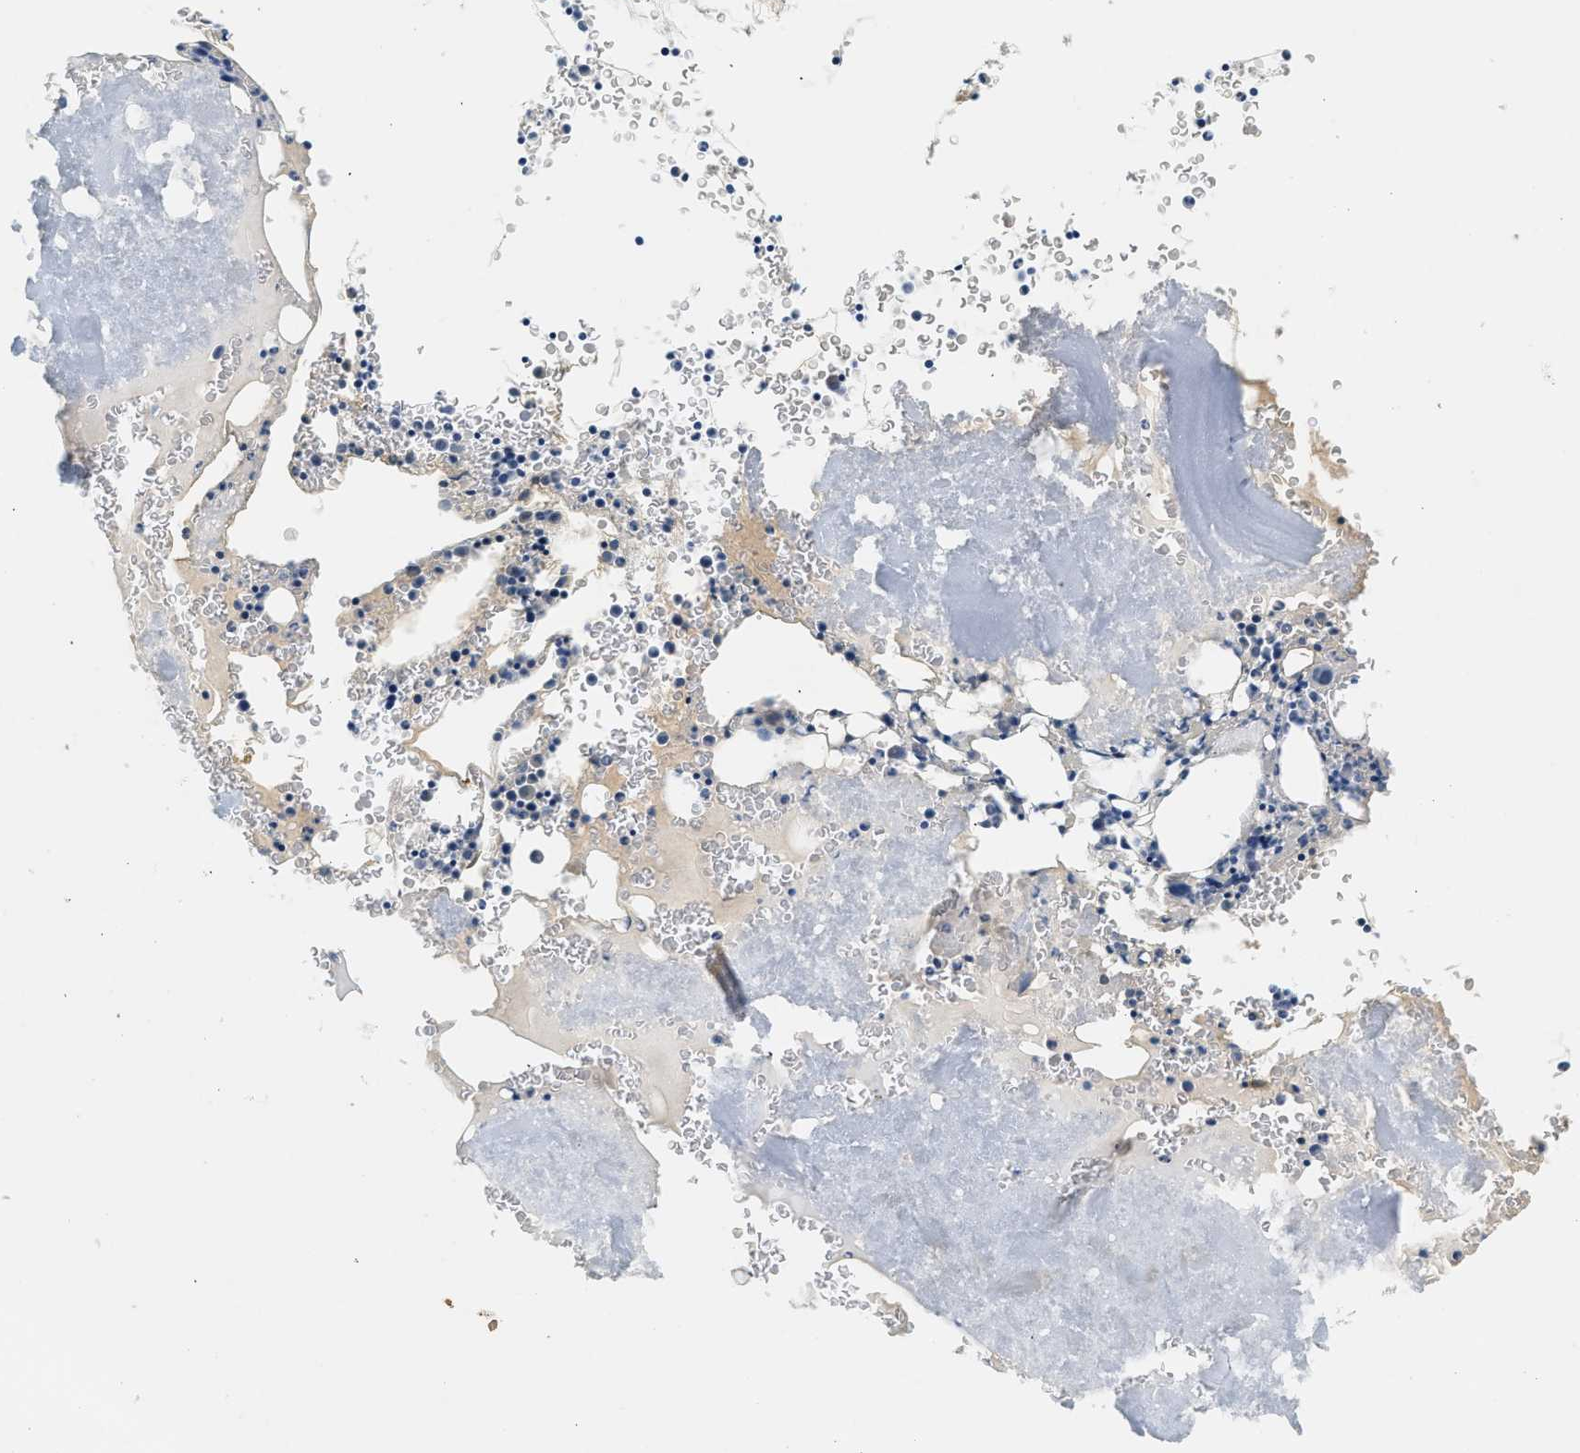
{"staining": {"intensity": "negative", "quantity": "none", "location": "none"}, "tissue": "bone marrow", "cell_type": "Hematopoietic cells", "image_type": "normal", "snomed": [{"axis": "morphology", "description": "Normal tissue, NOS"}, {"axis": "morphology", "description": "Inflammation, NOS"}, {"axis": "topography", "description": "Bone marrow"}], "caption": "The image displays no significant staining in hematopoietic cells of bone marrow. (DAB immunohistochemistry, high magnification).", "gene": "ZBTB20", "patient": {"sex": "male", "age": 37}}